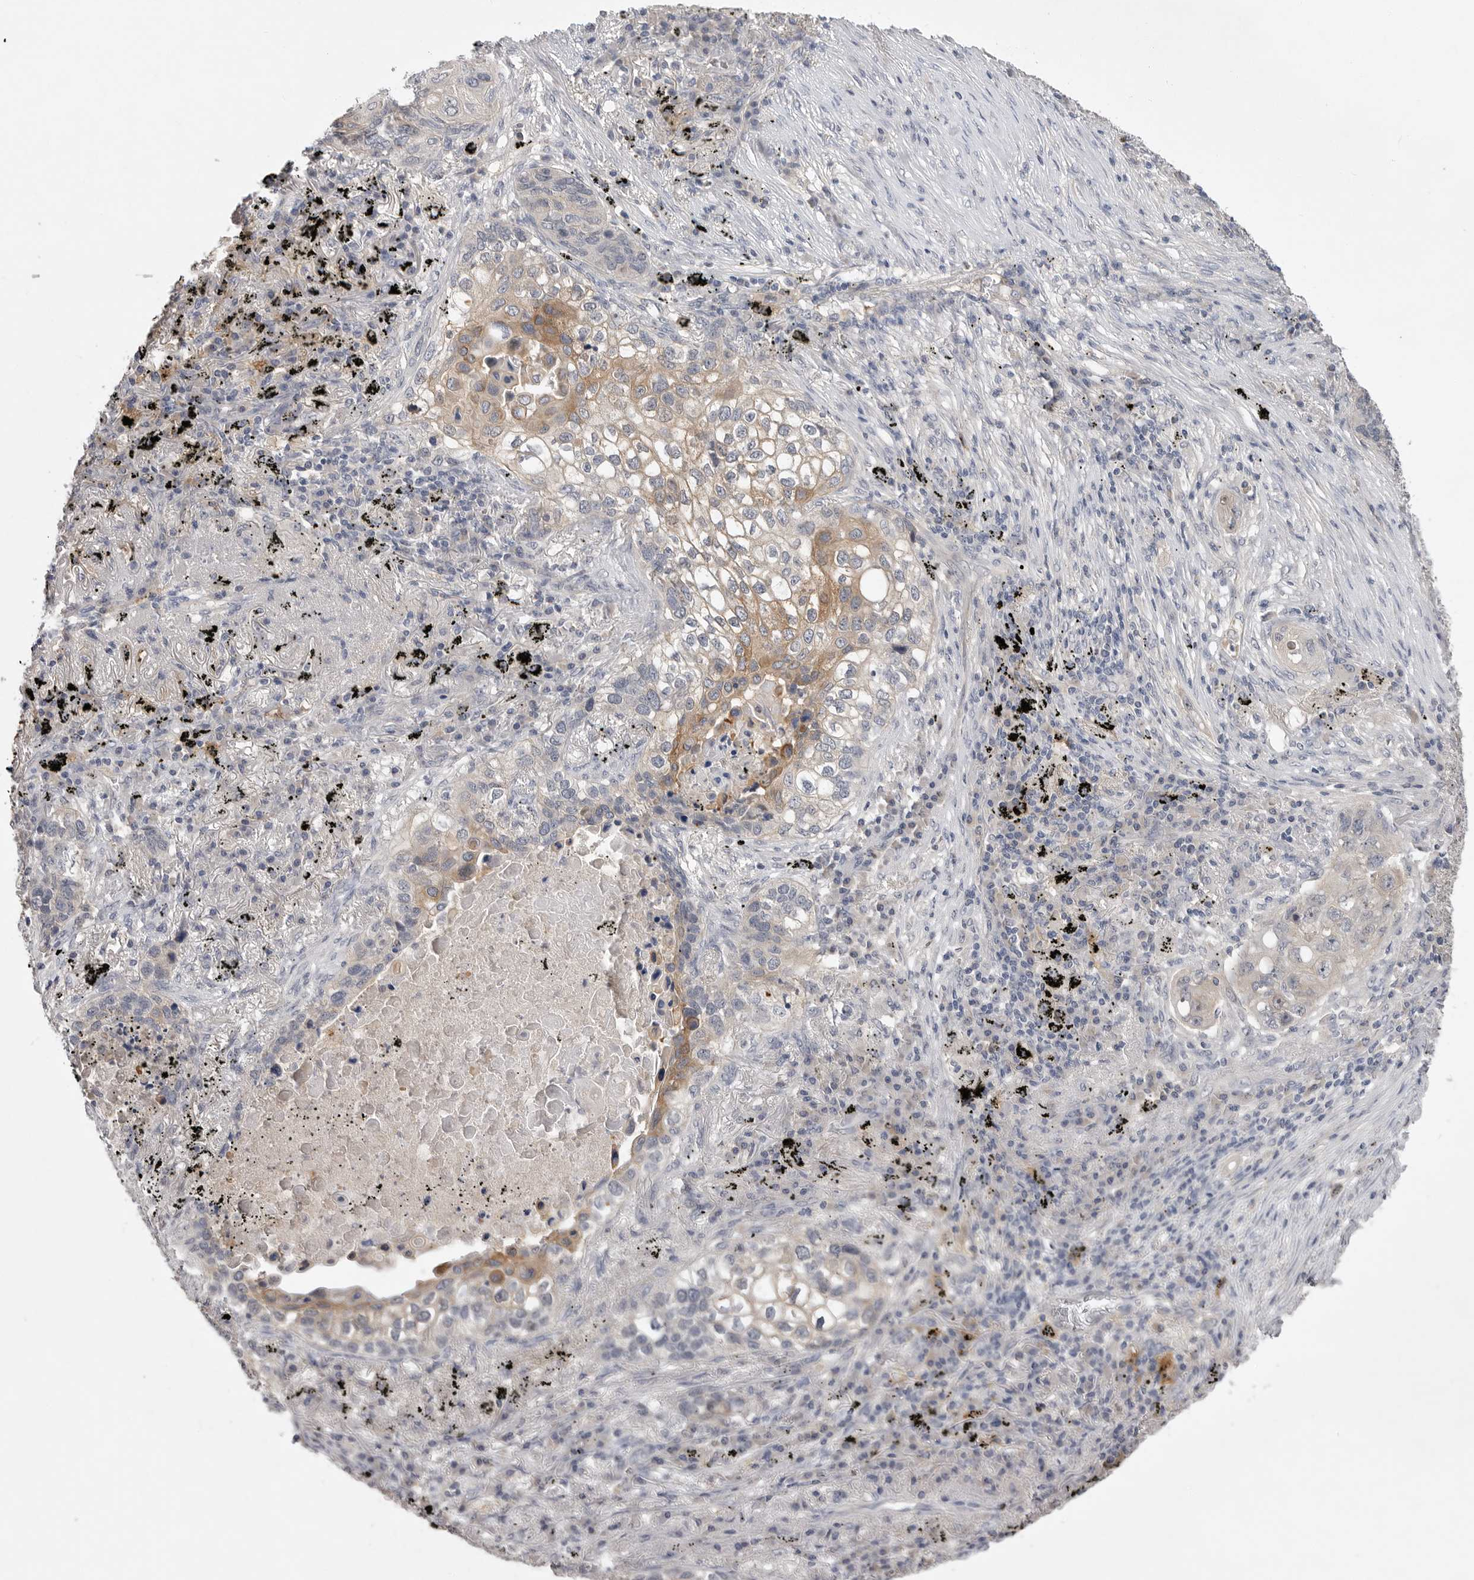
{"staining": {"intensity": "moderate", "quantity": "<25%", "location": "cytoplasmic/membranous"}, "tissue": "lung cancer", "cell_type": "Tumor cells", "image_type": "cancer", "snomed": [{"axis": "morphology", "description": "Squamous cell carcinoma, NOS"}, {"axis": "topography", "description": "Lung"}], "caption": "The histopathology image shows immunohistochemical staining of lung cancer. There is moderate cytoplasmic/membranous expression is identified in about <25% of tumor cells.", "gene": "ITGAD", "patient": {"sex": "female", "age": 63}}